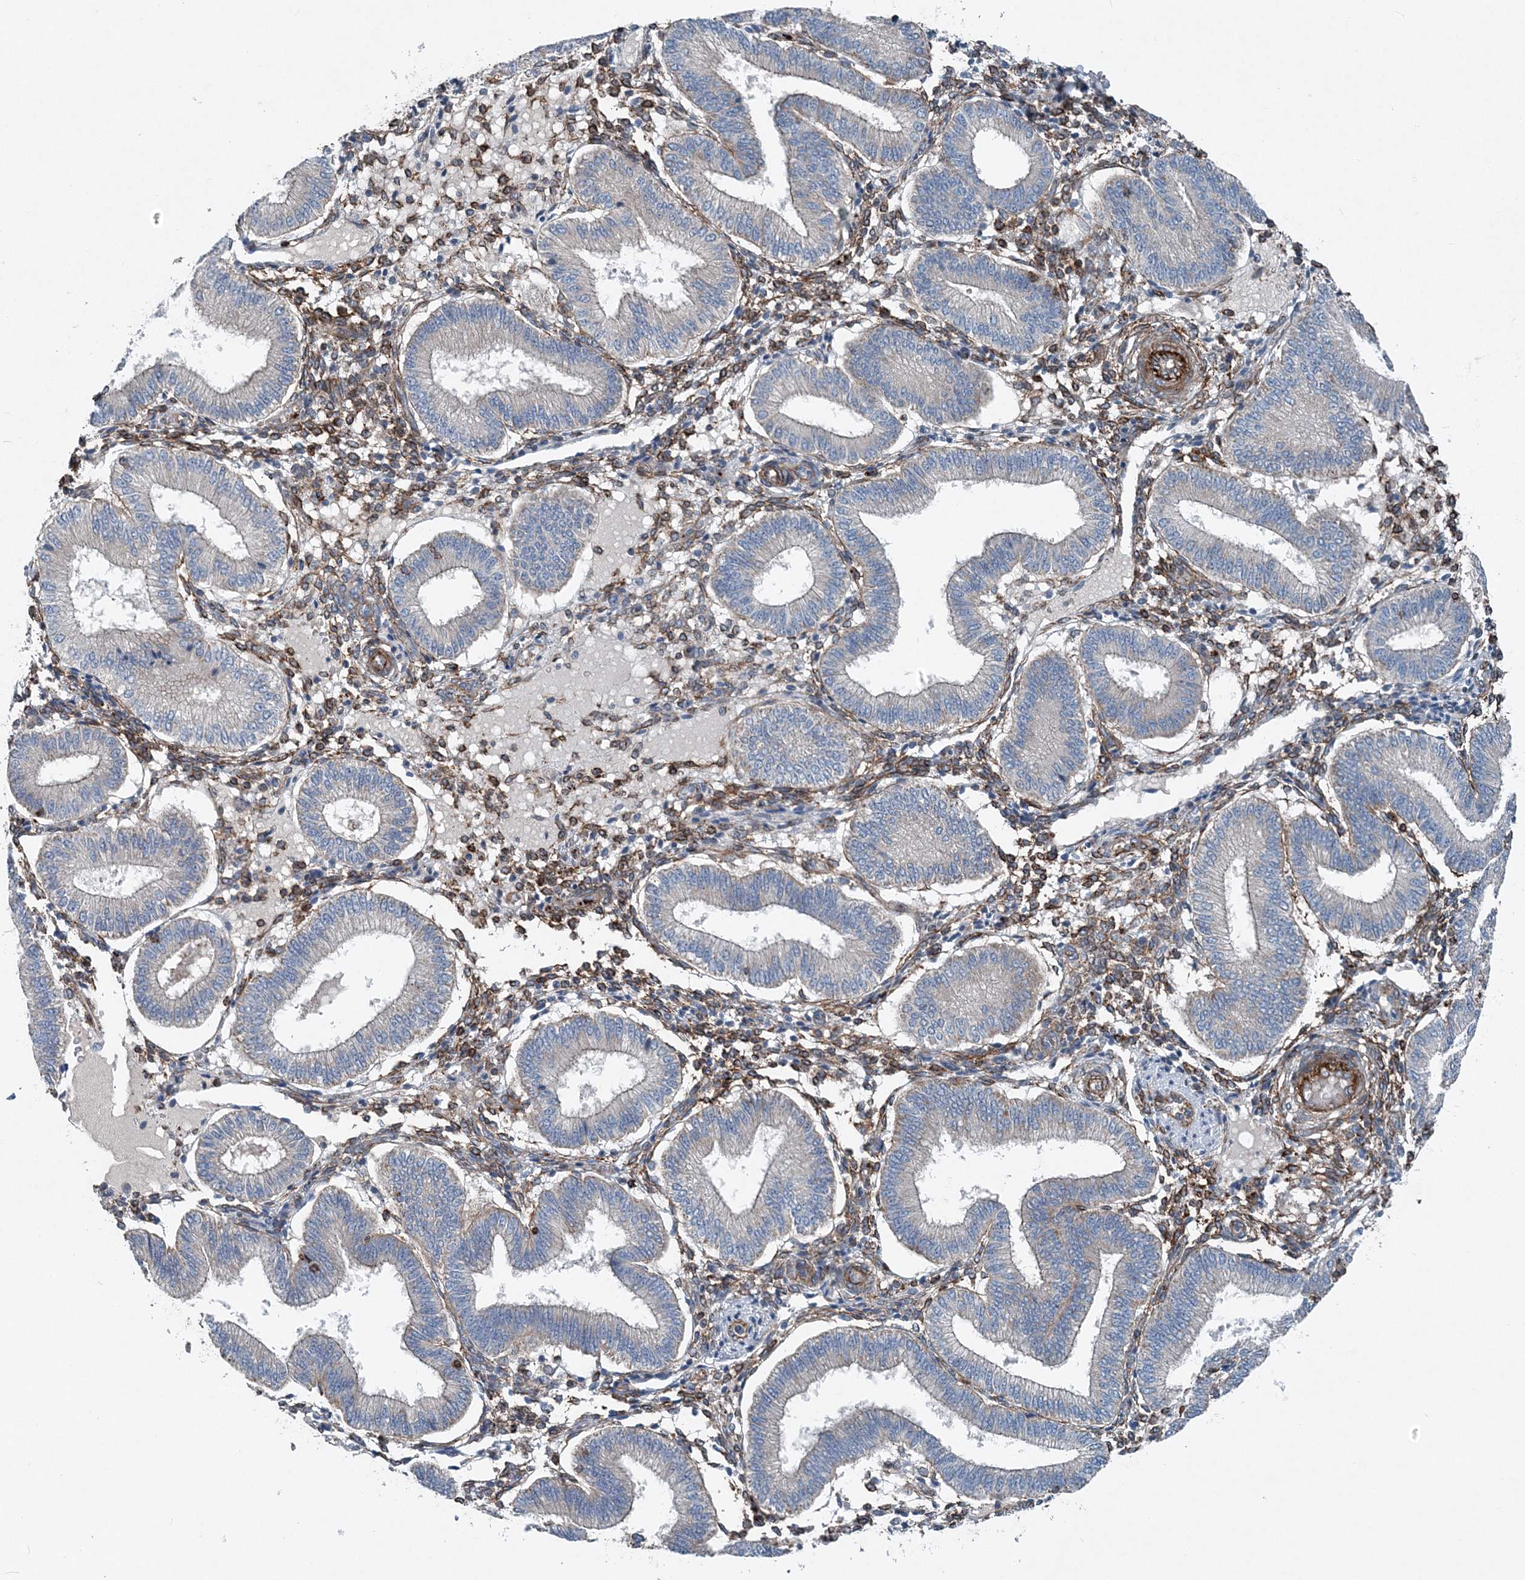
{"staining": {"intensity": "strong", "quantity": "25%-75%", "location": "cytoplasmic/membranous"}, "tissue": "endometrium", "cell_type": "Cells in endometrial stroma", "image_type": "normal", "snomed": [{"axis": "morphology", "description": "Normal tissue, NOS"}, {"axis": "topography", "description": "Endometrium"}], "caption": "Endometrium stained for a protein (brown) exhibits strong cytoplasmic/membranous positive positivity in about 25%-75% of cells in endometrial stroma.", "gene": "DGUOK", "patient": {"sex": "female", "age": 39}}